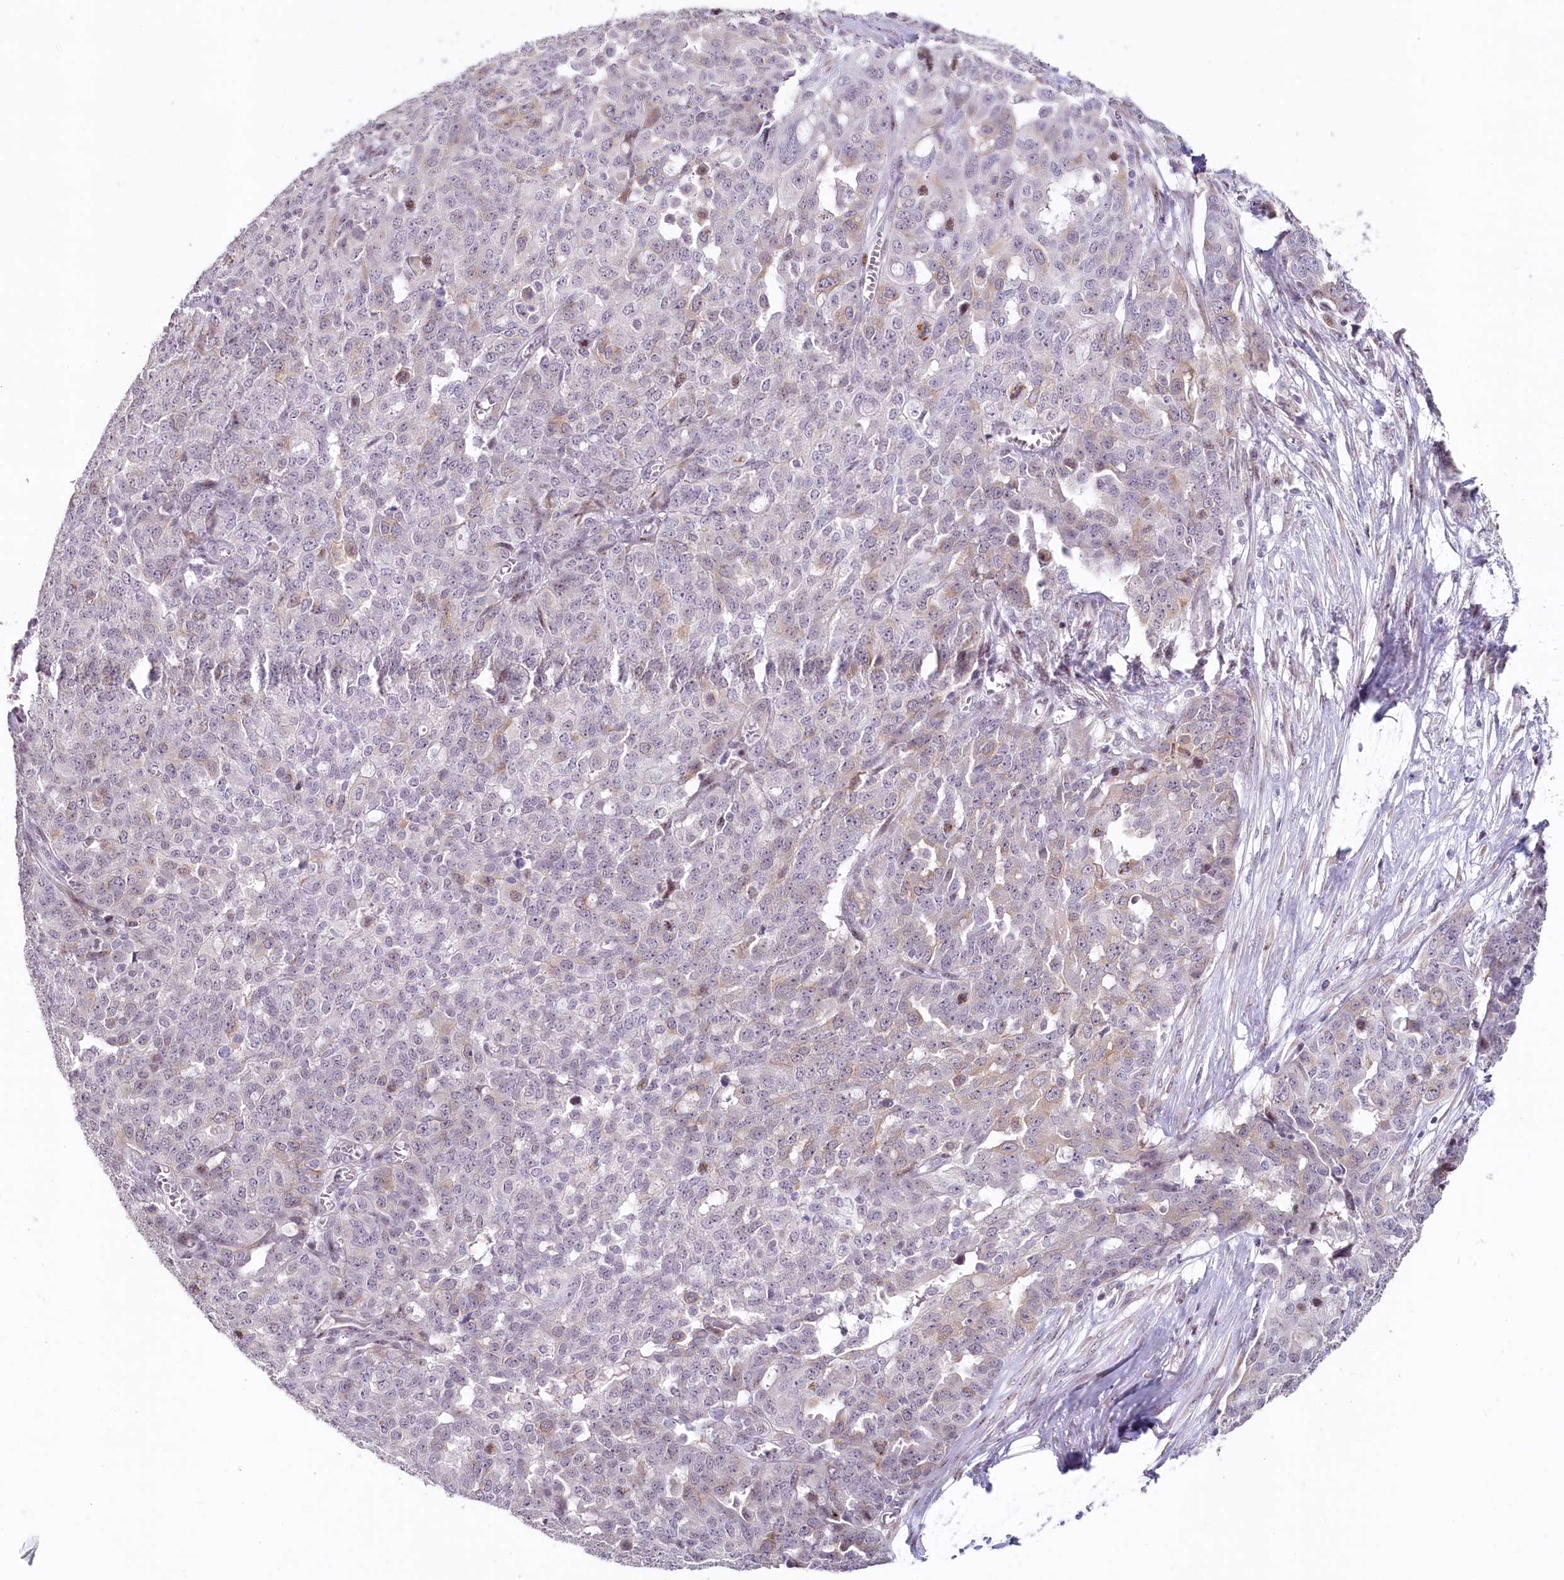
{"staining": {"intensity": "weak", "quantity": "<25%", "location": "cytoplasmic/membranous"}, "tissue": "ovarian cancer", "cell_type": "Tumor cells", "image_type": "cancer", "snomed": [{"axis": "morphology", "description": "Cystadenocarcinoma, serous, NOS"}, {"axis": "topography", "description": "Soft tissue"}, {"axis": "topography", "description": "Ovary"}], "caption": "The image exhibits no staining of tumor cells in ovarian serous cystadenocarcinoma.", "gene": "HPD", "patient": {"sex": "female", "age": 57}}